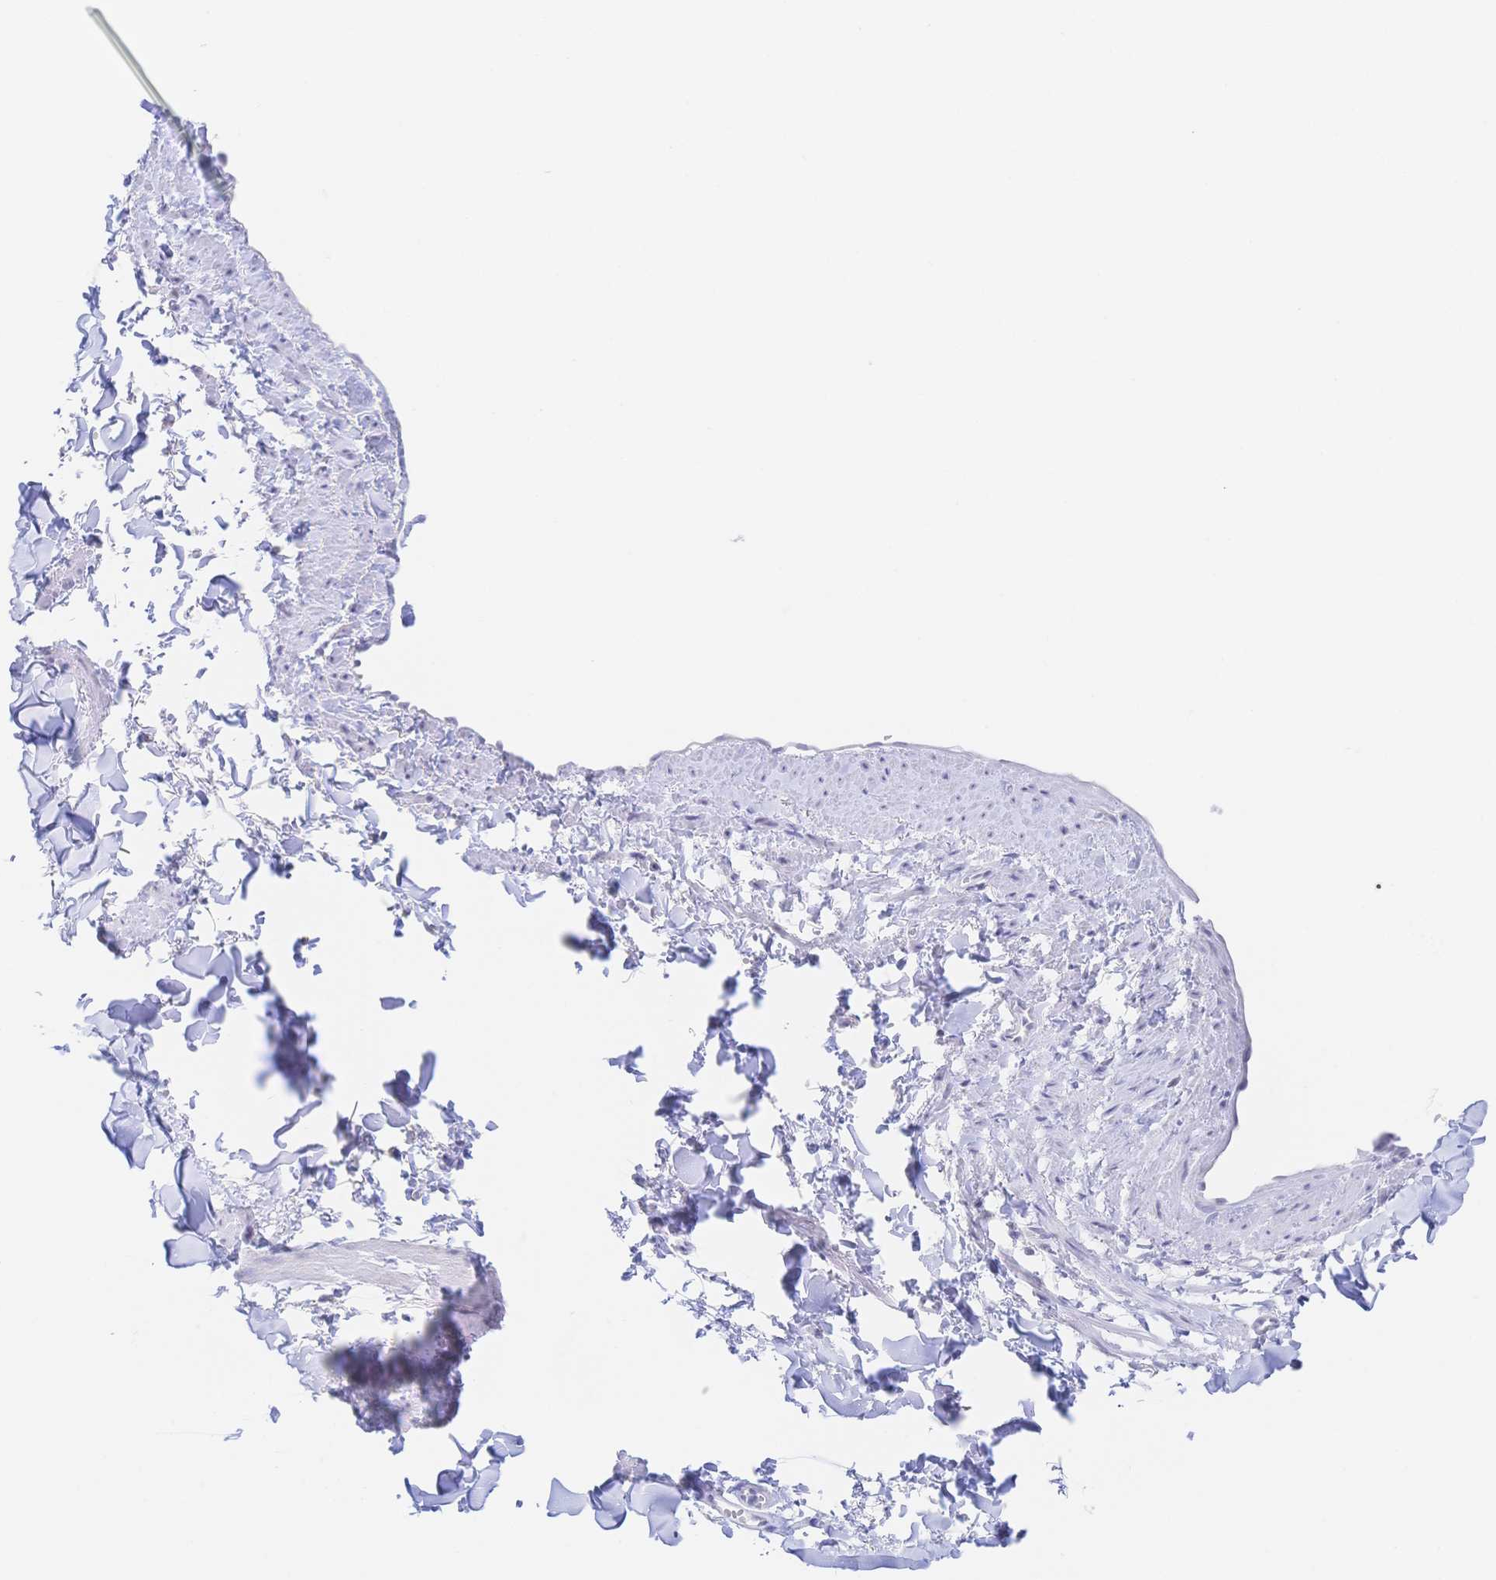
{"staining": {"intensity": "negative", "quantity": "none", "location": "none"}, "tissue": "adipose tissue", "cell_type": "Adipocytes", "image_type": "normal", "snomed": [{"axis": "morphology", "description": "Normal tissue, NOS"}, {"axis": "topography", "description": "Vulva"}, {"axis": "topography", "description": "Peripheral nerve tissue"}], "caption": "Human adipose tissue stained for a protein using immunohistochemistry (IHC) displays no staining in adipocytes.", "gene": "SIAH3", "patient": {"sex": "female", "age": 66}}